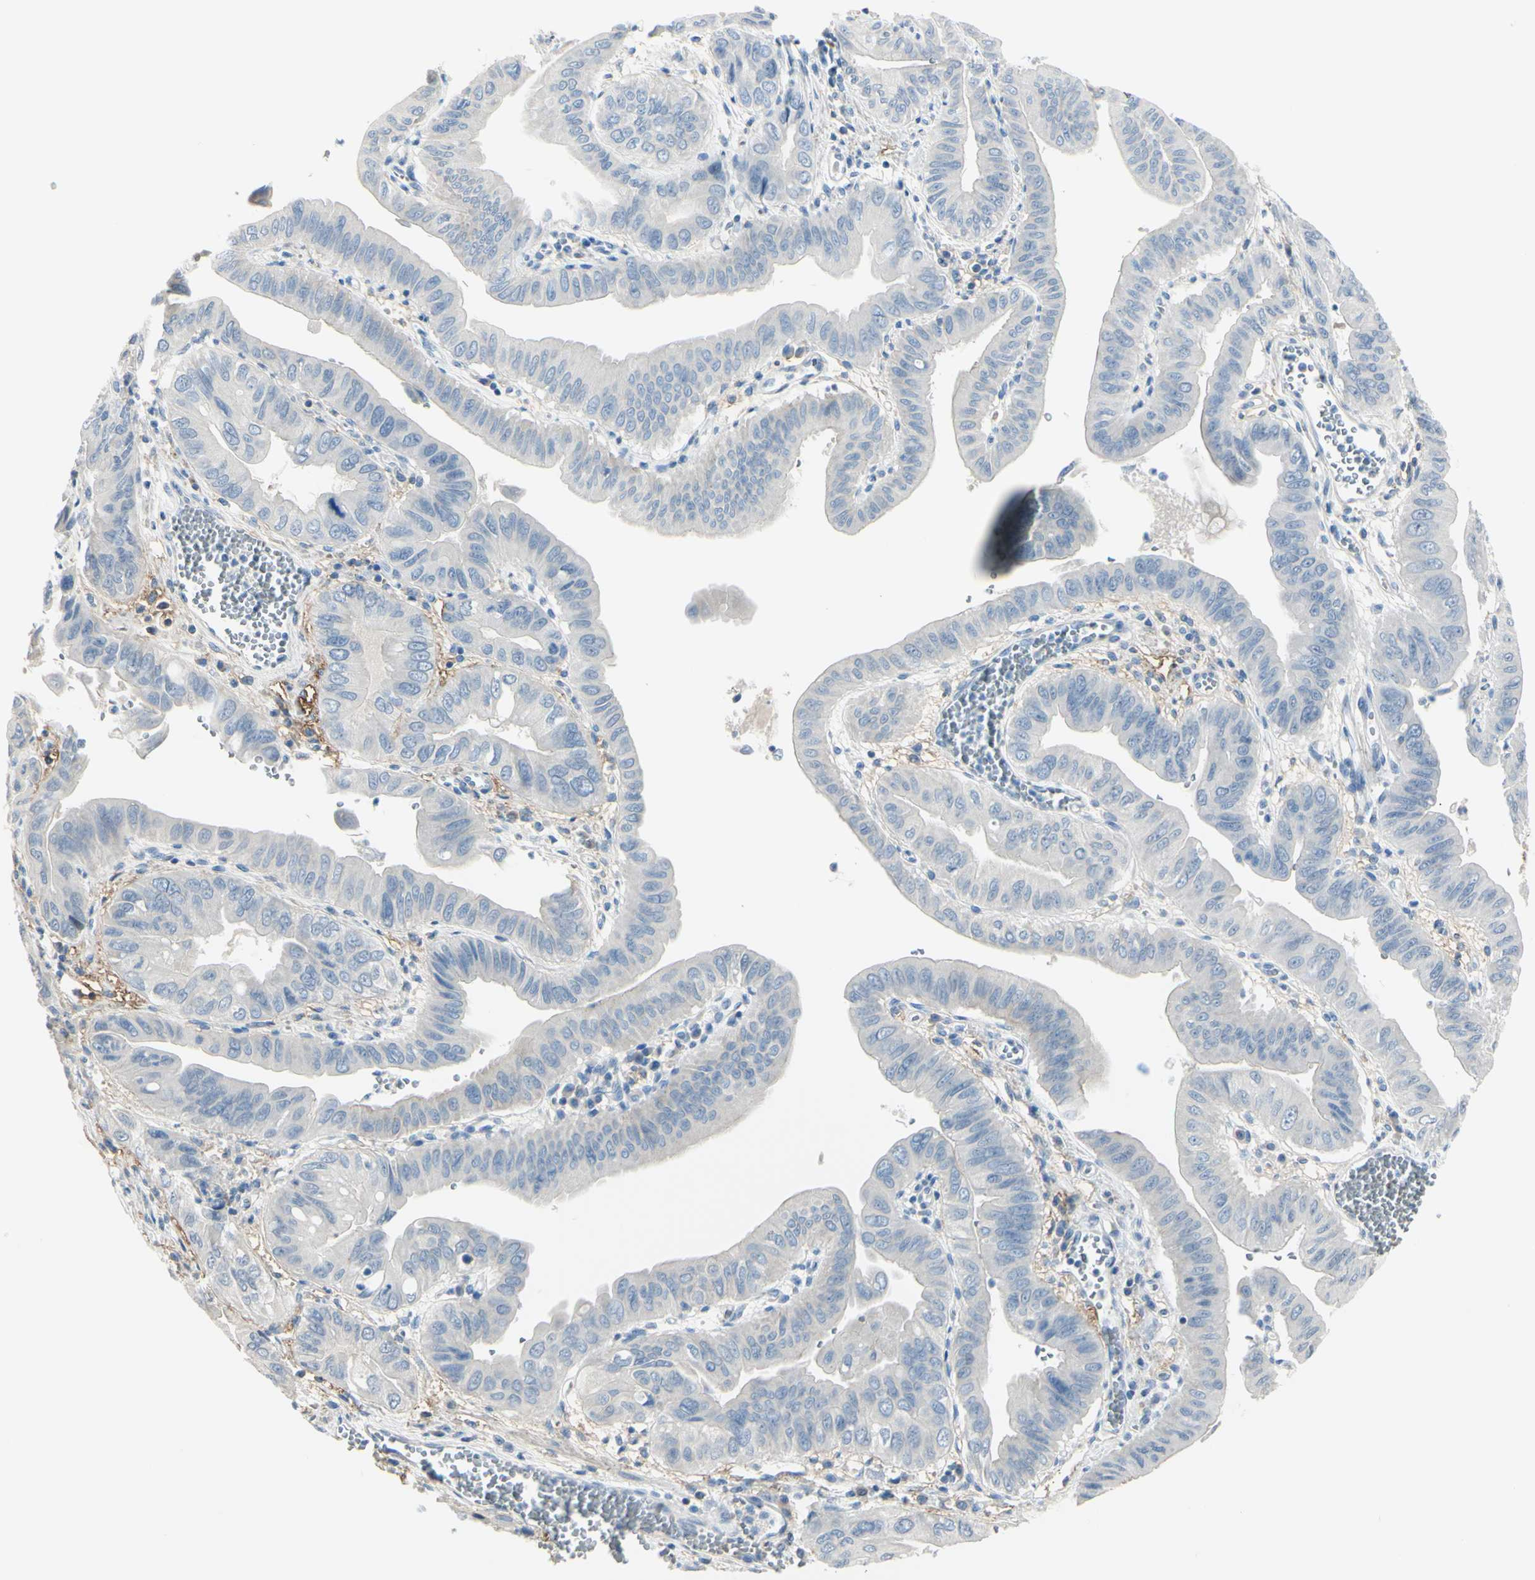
{"staining": {"intensity": "negative", "quantity": "none", "location": "none"}, "tissue": "pancreatic cancer", "cell_type": "Tumor cells", "image_type": "cancer", "snomed": [{"axis": "morphology", "description": "Normal tissue, NOS"}, {"axis": "topography", "description": "Lymph node"}], "caption": "This image is of pancreatic cancer stained with immunohistochemistry to label a protein in brown with the nuclei are counter-stained blue. There is no staining in tumor cells.", "gene": "NCBP2L", "patient": {"sex": "male", "age": 50}}